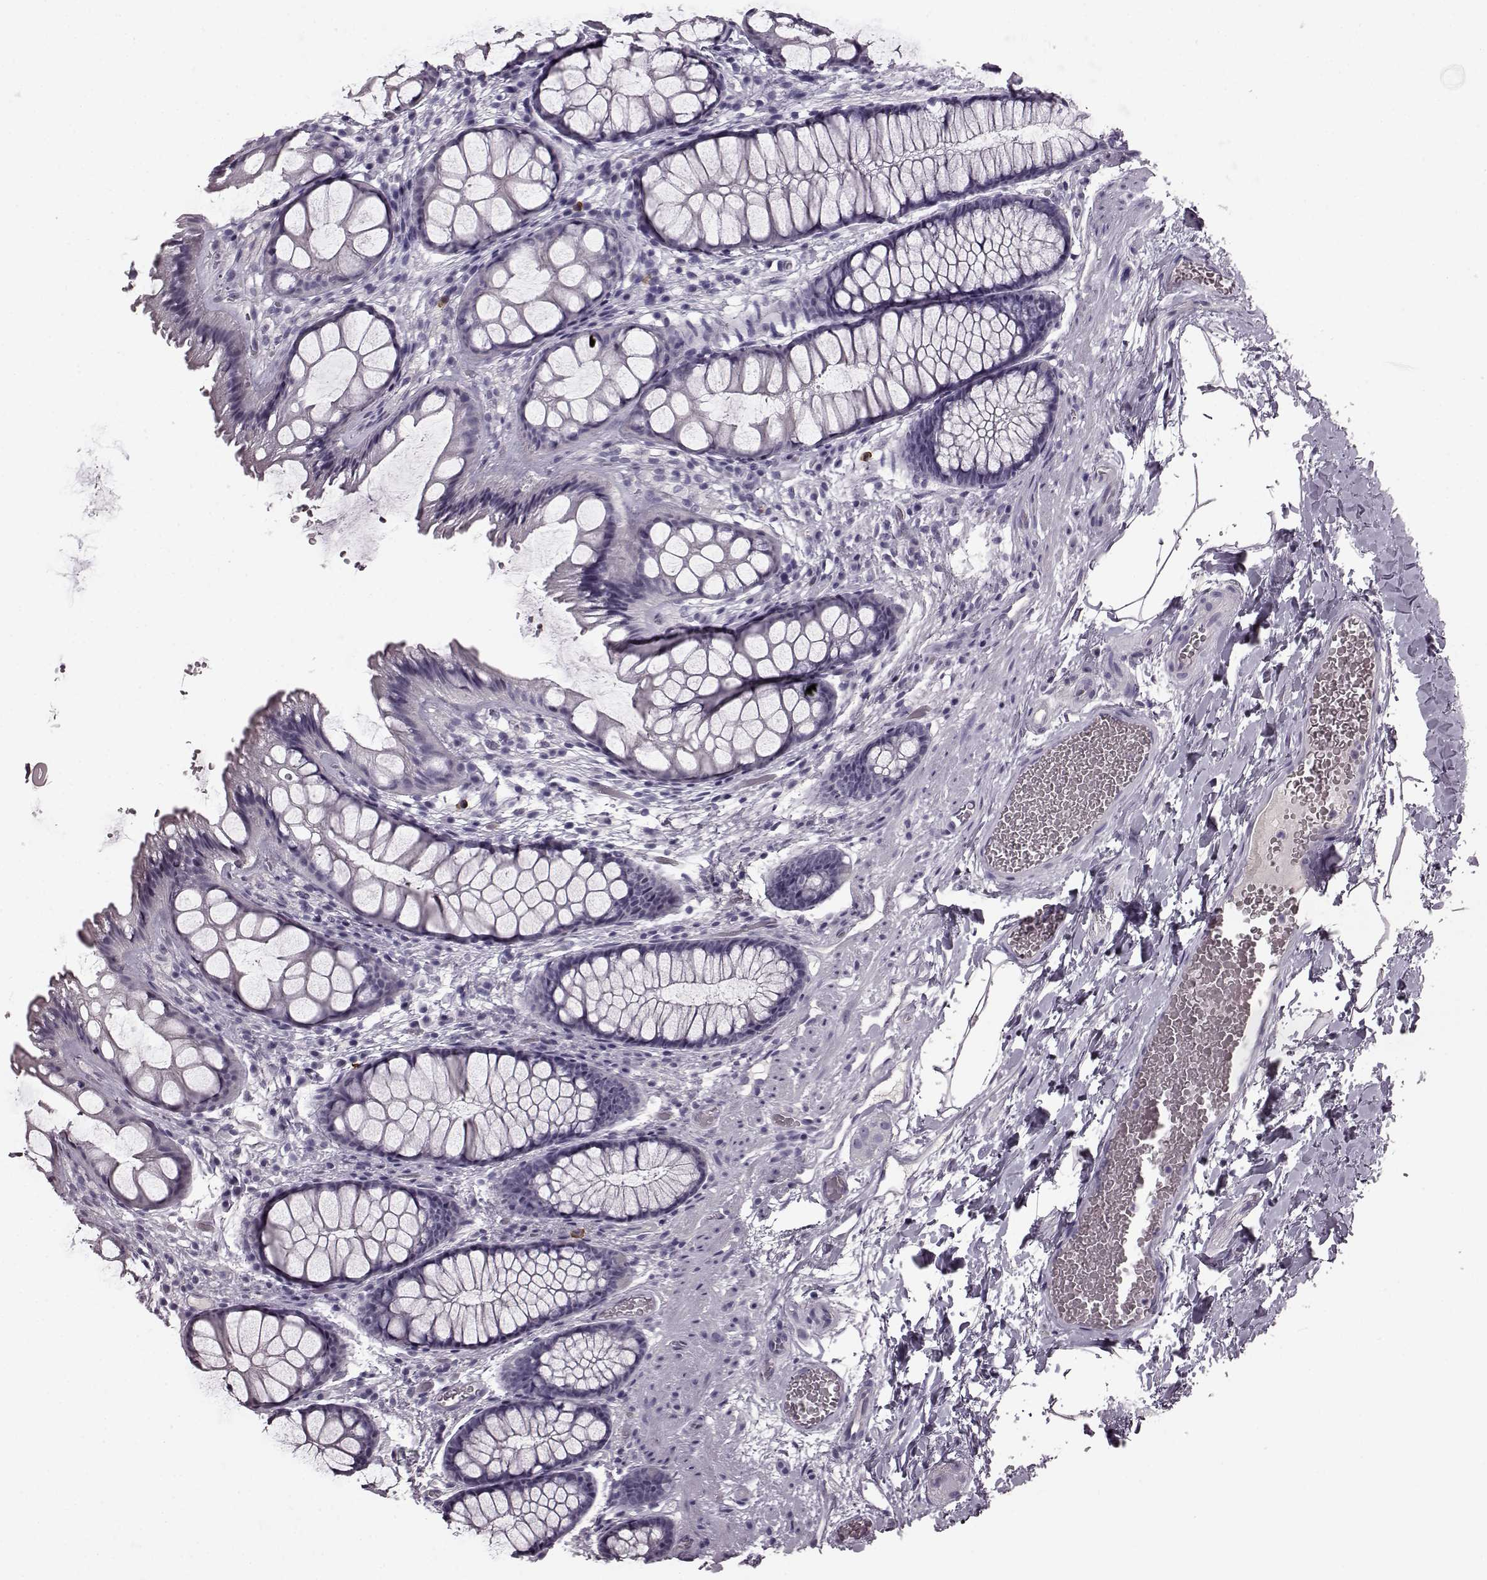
{"staining": {"intensity": "negative", "quantity": "none", "location": "none"}, "tissue": "rectum", "cell_type": "Glandular cells", "image_type": "normal", "snomed": [{"axis": "morphology", "description": "Normal tissue, NOS"}, {"axis": "topography", "description": "Rectum"}], "caption": "High power microscopy histopathology image of an immunohistochemistry micrograph of unremarkable rectum, revealing no significant staining in glandular cells.", "gene": "PRPH2", "patient": {"sex": "female", "age": 62}}